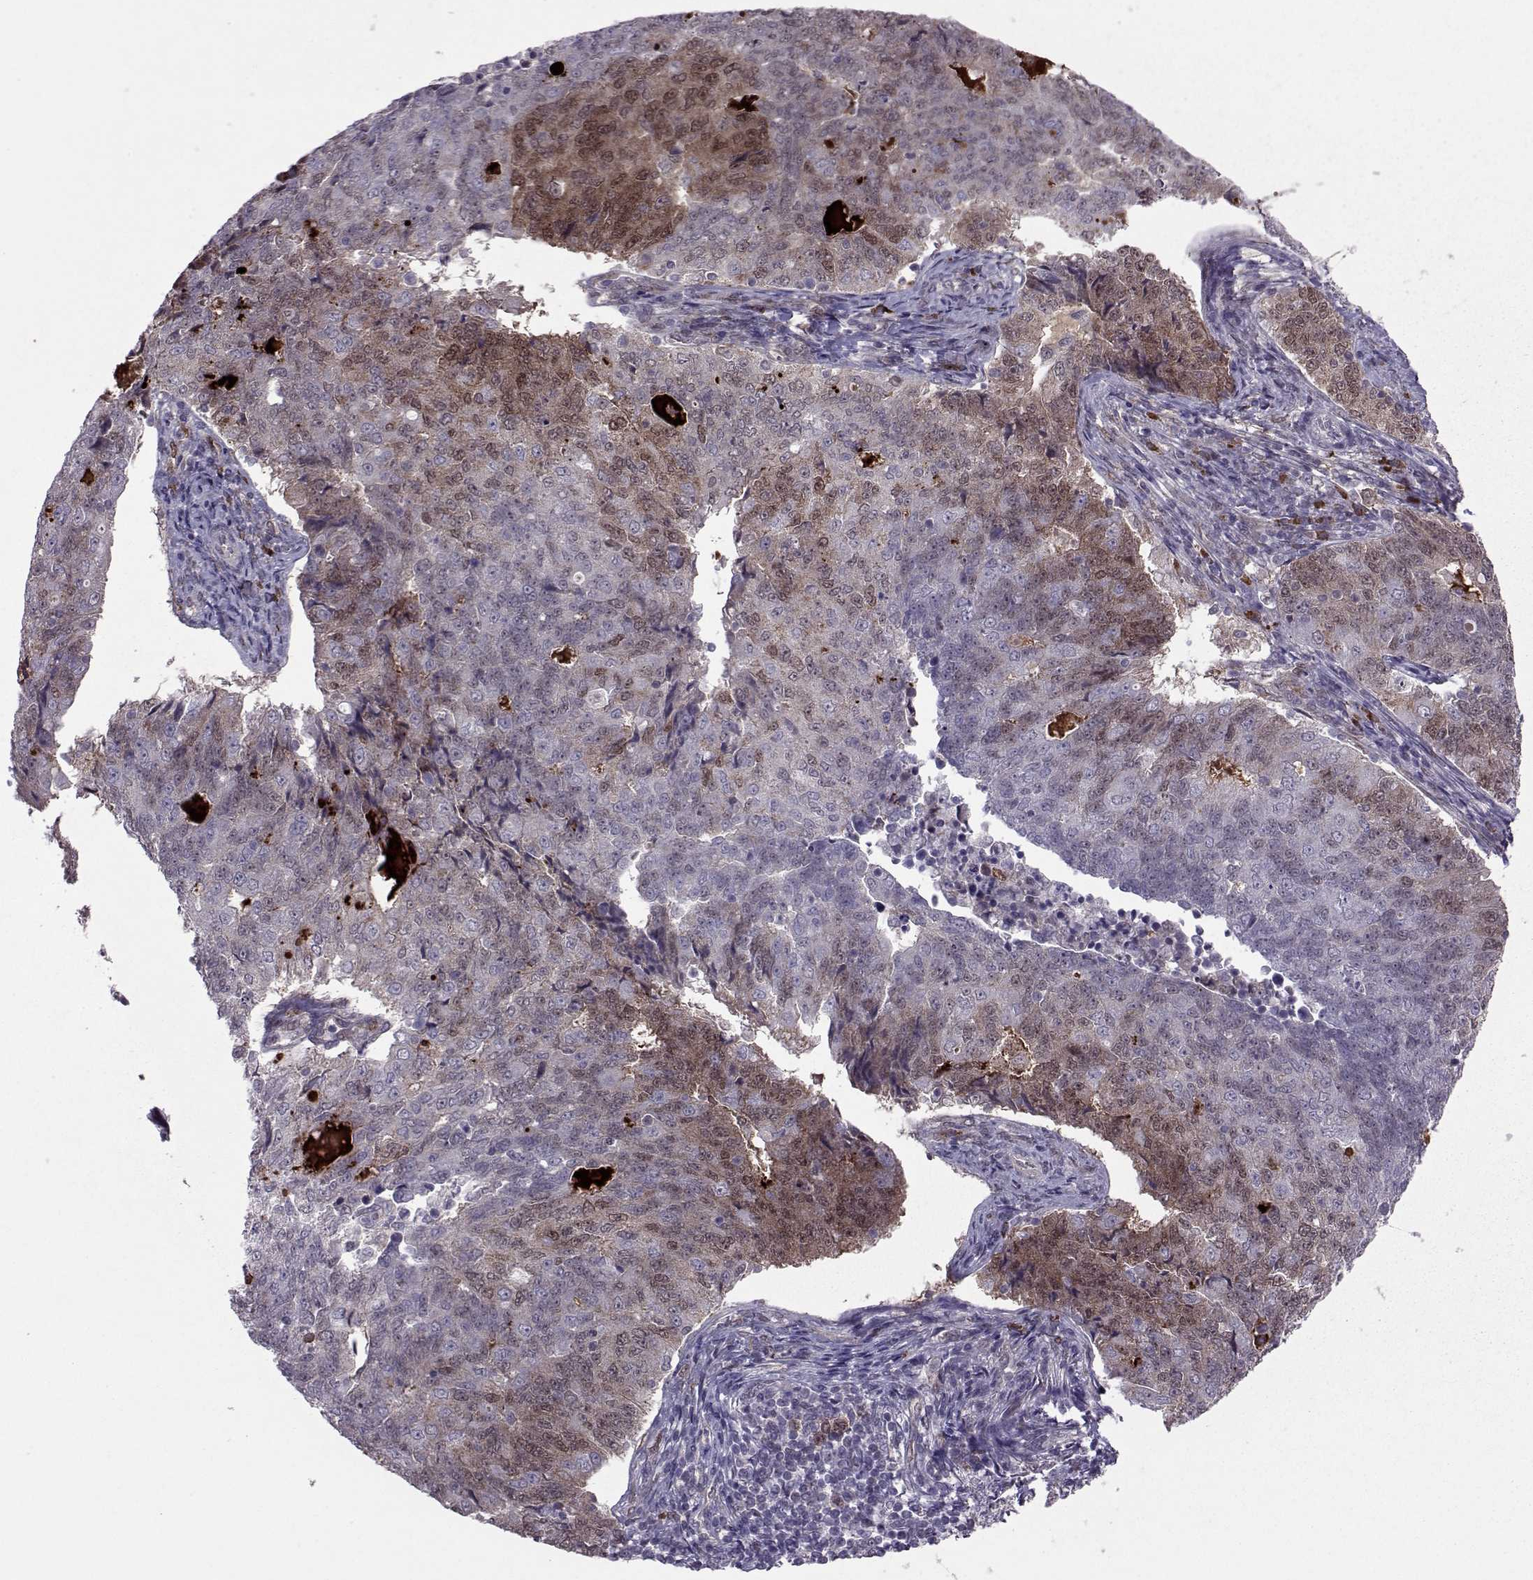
{"staining": {"intensity": "moderate", "quantity": "<25%", "location": "cytoplasmic/membranous,nuclear"}, "tissue": "endometrial cancer", "cell_type": "Tumor cells", "image_type": "cancer", "snomed": [{"axis": "morphology", "description": "Adenocarcinoma, NOS"}, {"axis": "topography", "description": "Endometrium"}], "caption": "Human adenocarcinoma (endometrial) stained for a protein (brown) displays moderate cytoplasmic/membranous and nuclear positive expression in approximately <25% of tumor cells.", "gene": "CDK4", "patient": {"sex": "female", "age": 43}}